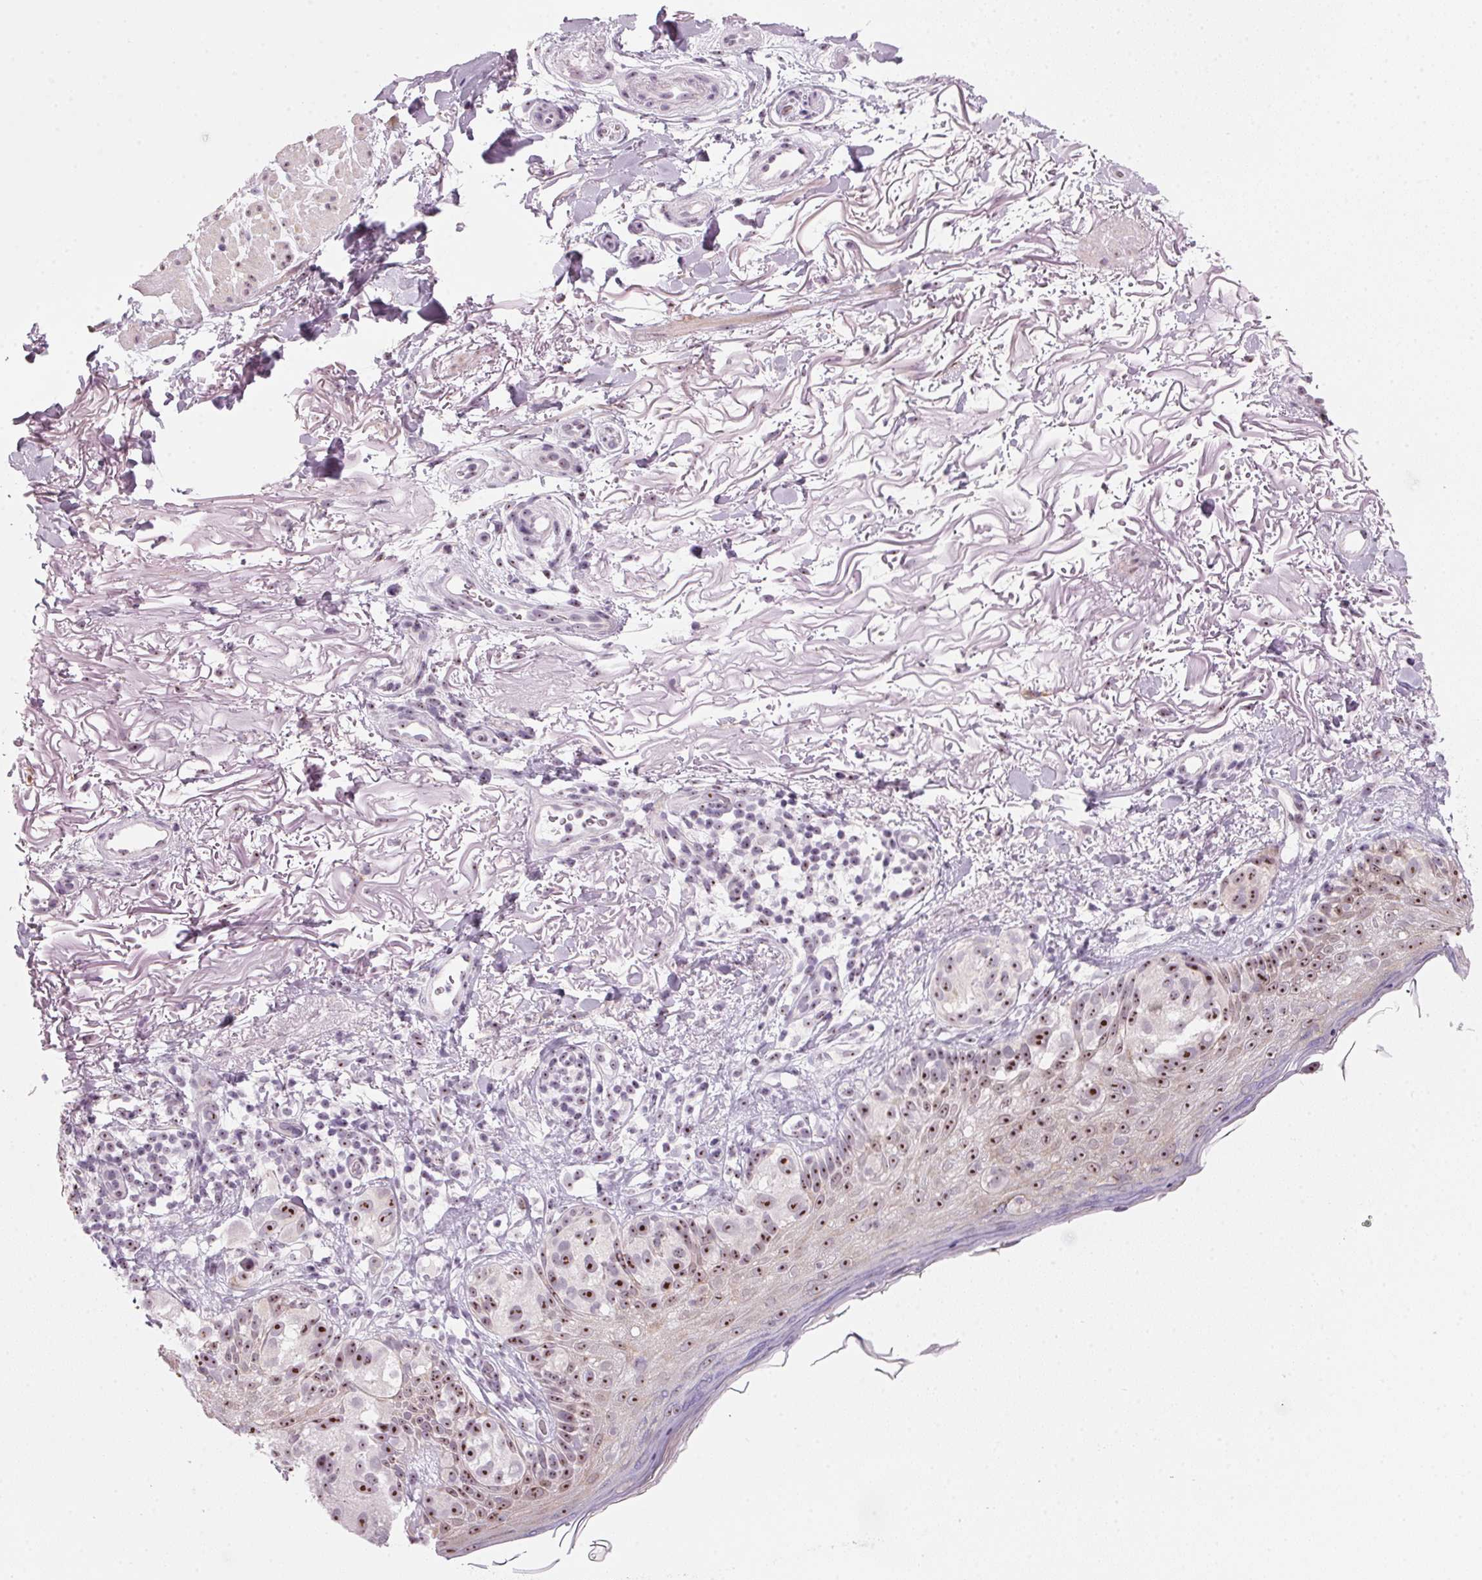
{"staining": {"intensity": "strong", "quantity": ">75%", "location": "nuclear"}, "tissue": "melanoma", "cell_type": "Tumor cells", "image_type": "cancer", "snomed": [{"axis": "morphology", "description": "Malignant melanoma, NOS"}, {"axis": "topography", "description": "Skin"}], "caption": "Malignant melanoma stained with DAB IHC shows high levels of strong nuclear expression in about >75% of tumor cells.", "gene": "DNTTIP2", "patient": {"sex": "female", "age": 86}}